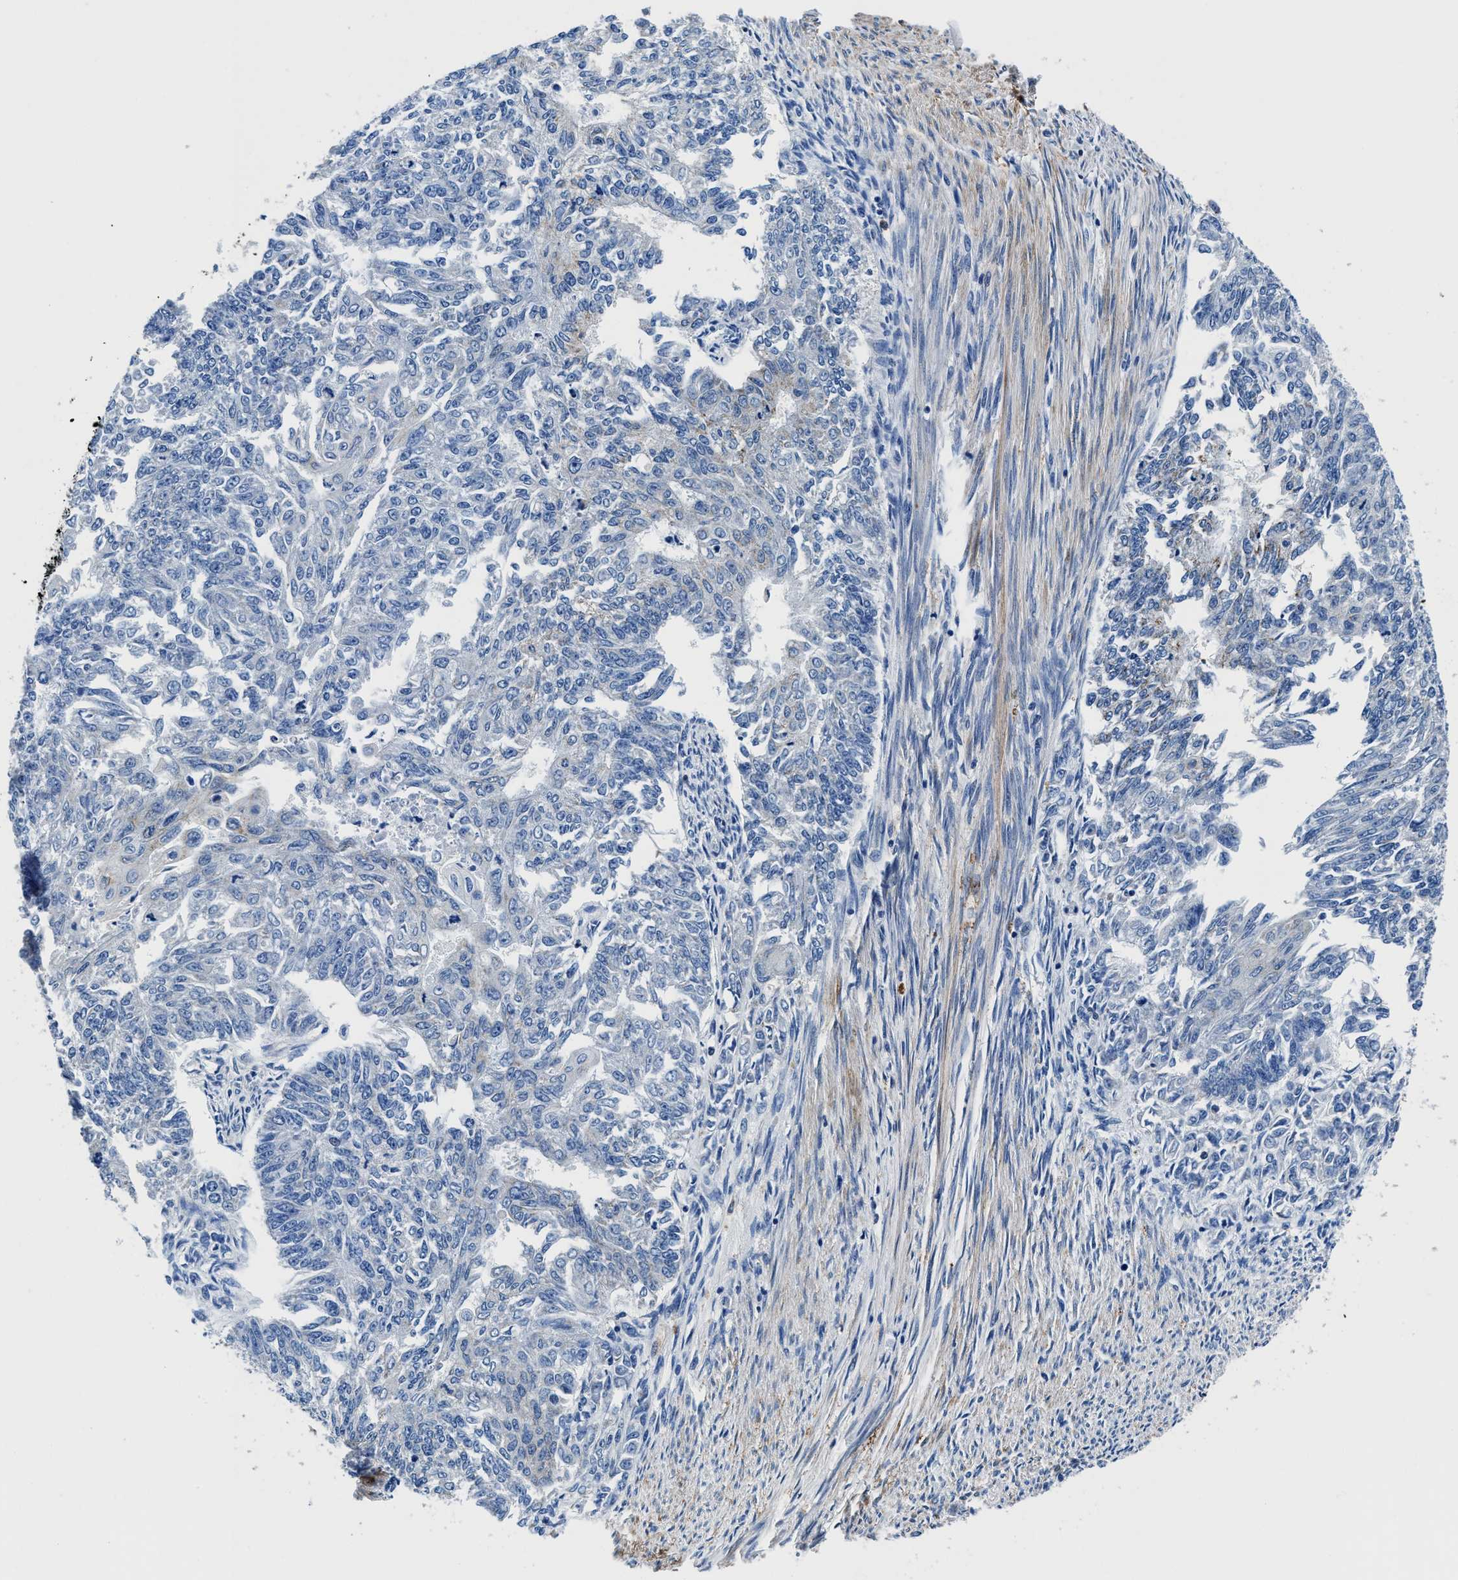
{"staining": {"intensity": "negative", "quantity": "none", "location": "none"}, "tissue": "endometrial cancer", "cell_type": "Tumor cells", "image_type": "cancer", "snomed": [{"axis": "morphology", "description": "Adenocarcinoma, NOS"}, {"axis": "topography", "description": "Endometrium"}], "caption": "Immunohistochemistry (IHC) image of human adenocarcinoma (endometrial) stained for a protein (brown), which displays no staining in tumor cells. The staining is performed using DAB (3,3'-diaminobenzidine) brown chromogen with nuclei counter-stained in using hematoxylin.", "gene": "NEU1", "patient": {"sex": "female", "age": 32}}